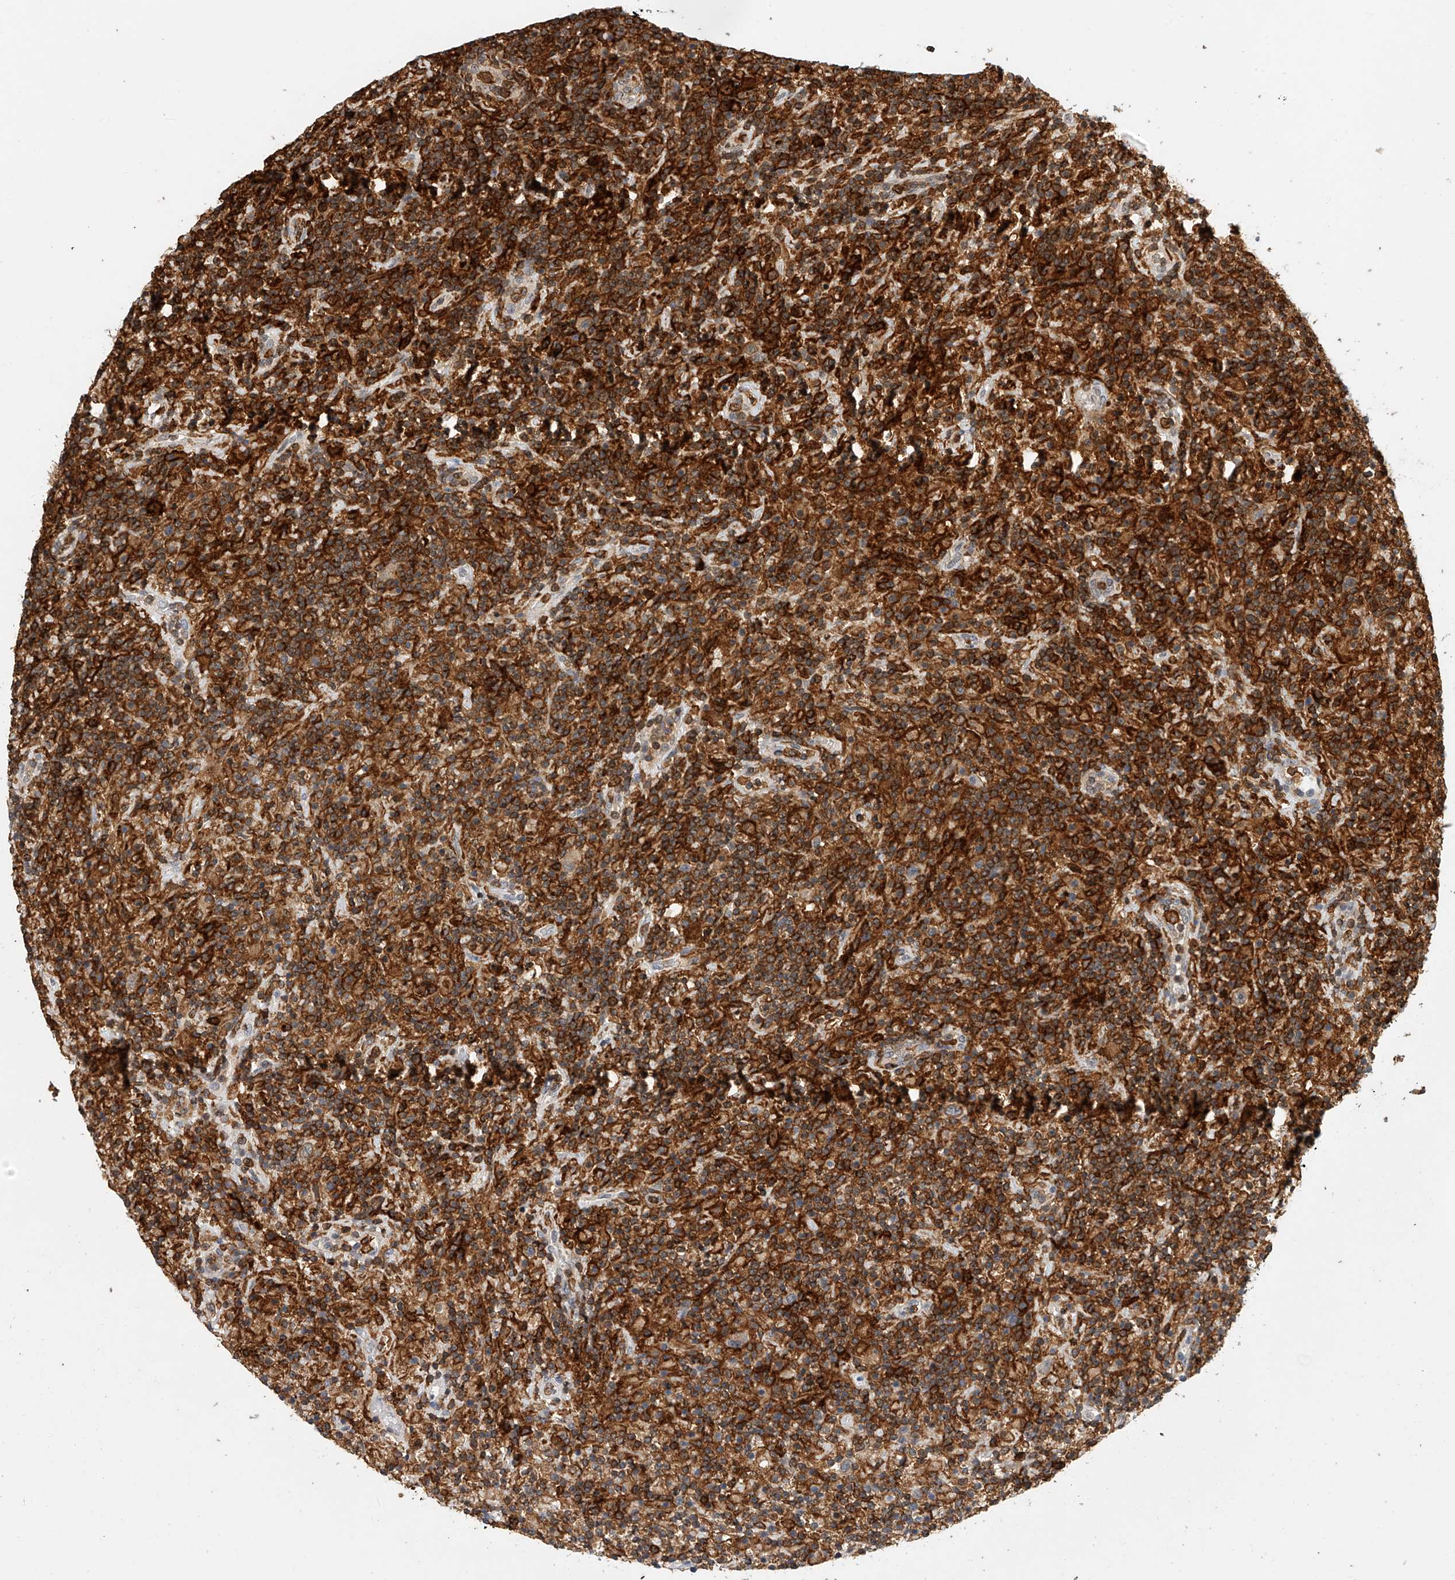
{"staining": {"intensity": "moderate", "quantity": ">75%", "location": "cytoplasmic/membranous"}, "tissue": "lymphoma", "cell_type": "Tumor cells", "image_type": "cancer", "snomed": [{"axis": "morphology", "description": "Hodgkin's disease, NOS"}, {"axis": "topography", "description": "Lymph node"}], "caption": "Brown immunohistochemical staining in lymphoma displays moderate cytoplasmic/membranous staining in about >75% of tumor cells. (DAB IHC with brightfield microscopy, high magnification).", "gene": "MICAL1", "patient": {"sex": "male", "age": 70}}